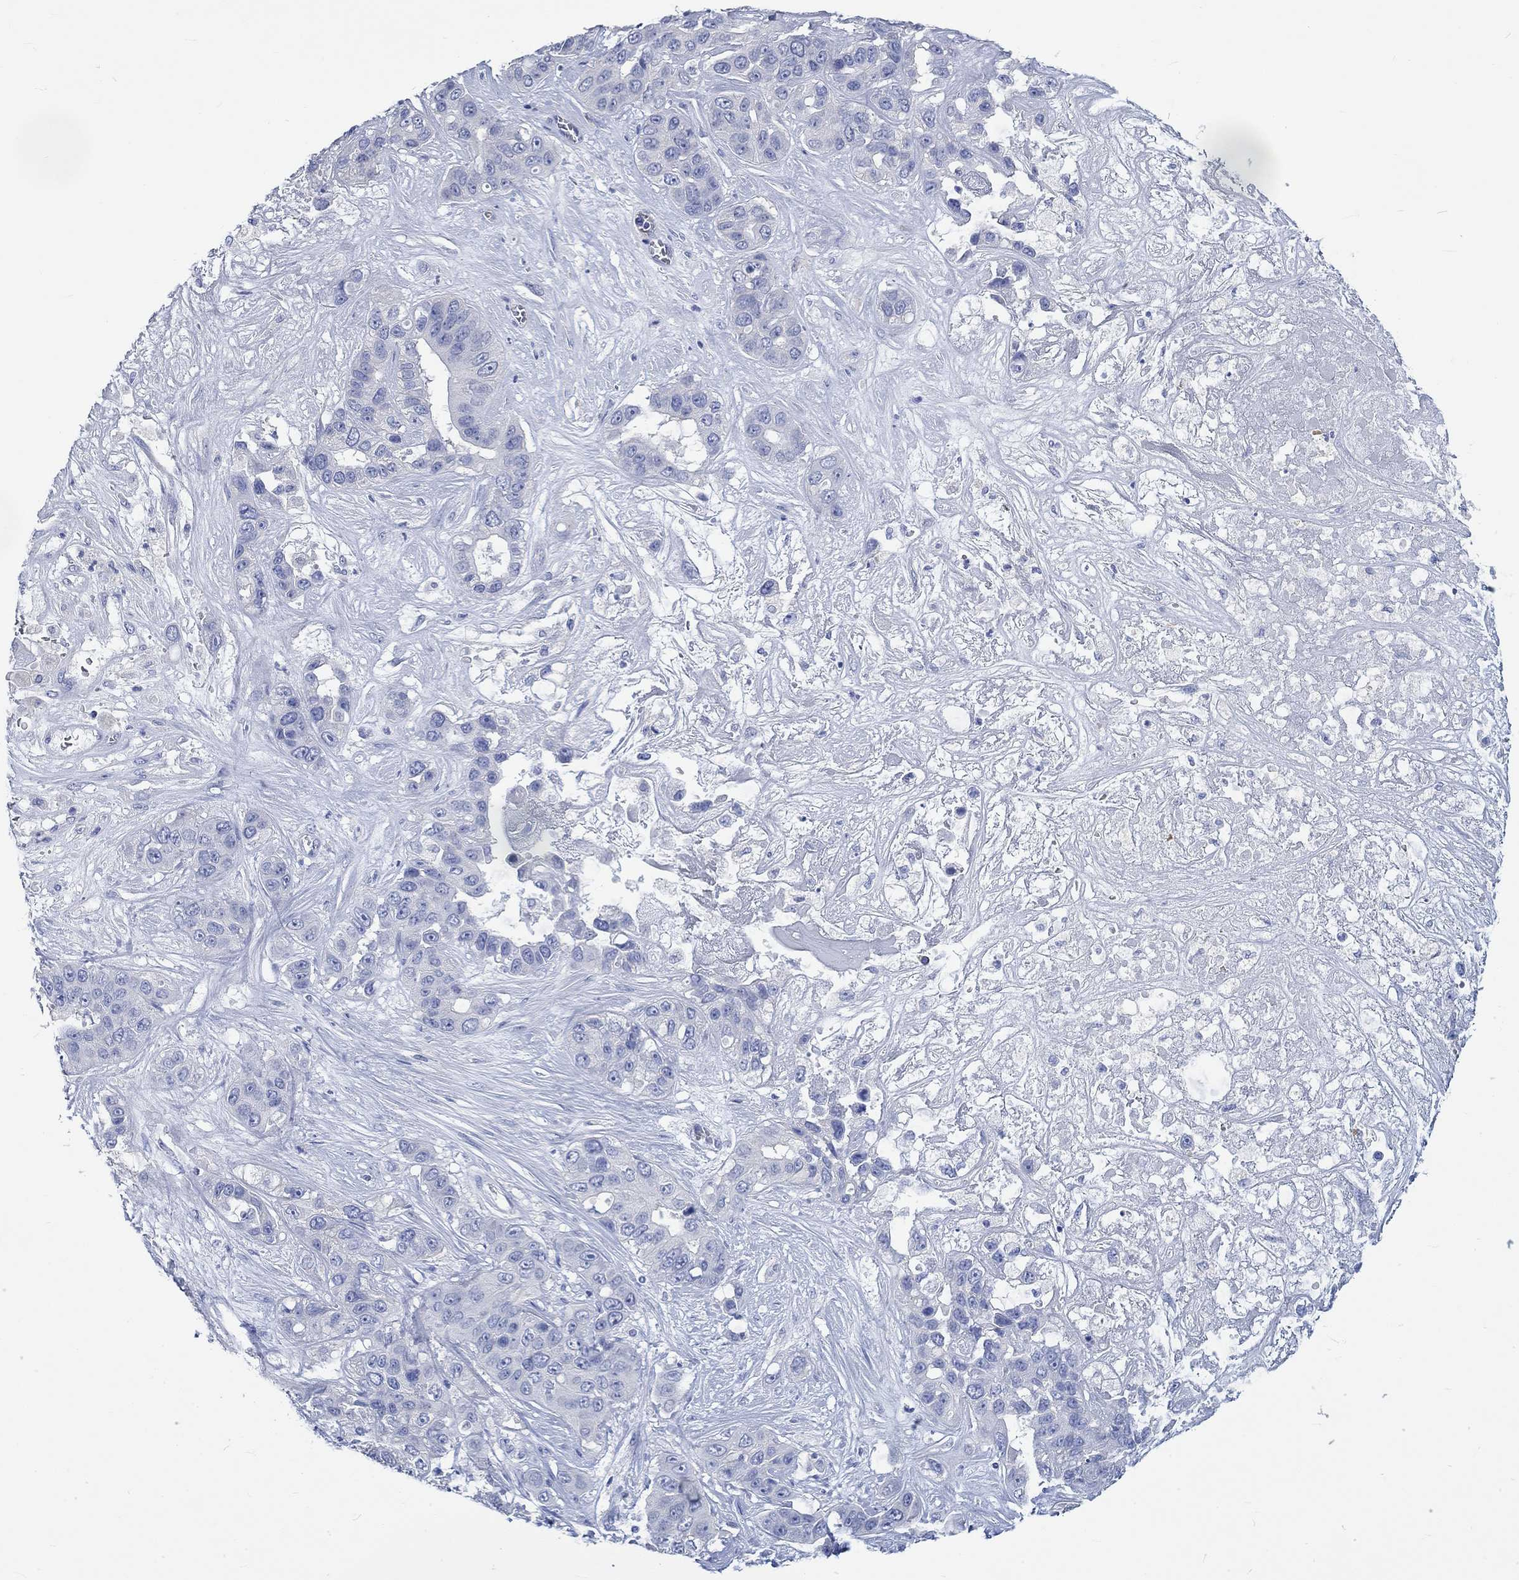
{"staining": {"intensity": "negative", "quantity": "none", "location": "none"}, "tissue": "liver cancer", "cell_type": "Tumor cells", "image_type": "cancer", "snomed": [{"axis": "morphology", "description": "Cholangiocarcinoma"}, {"axis": "topography", "description": "Liver"}], "caption": "IHC histopathology image of liver cancer stained for a protein (brown), which reveals no positivity in tumor cells.", "gene": "KCNA1", "patient": {"sex": "female", "age": 52}}